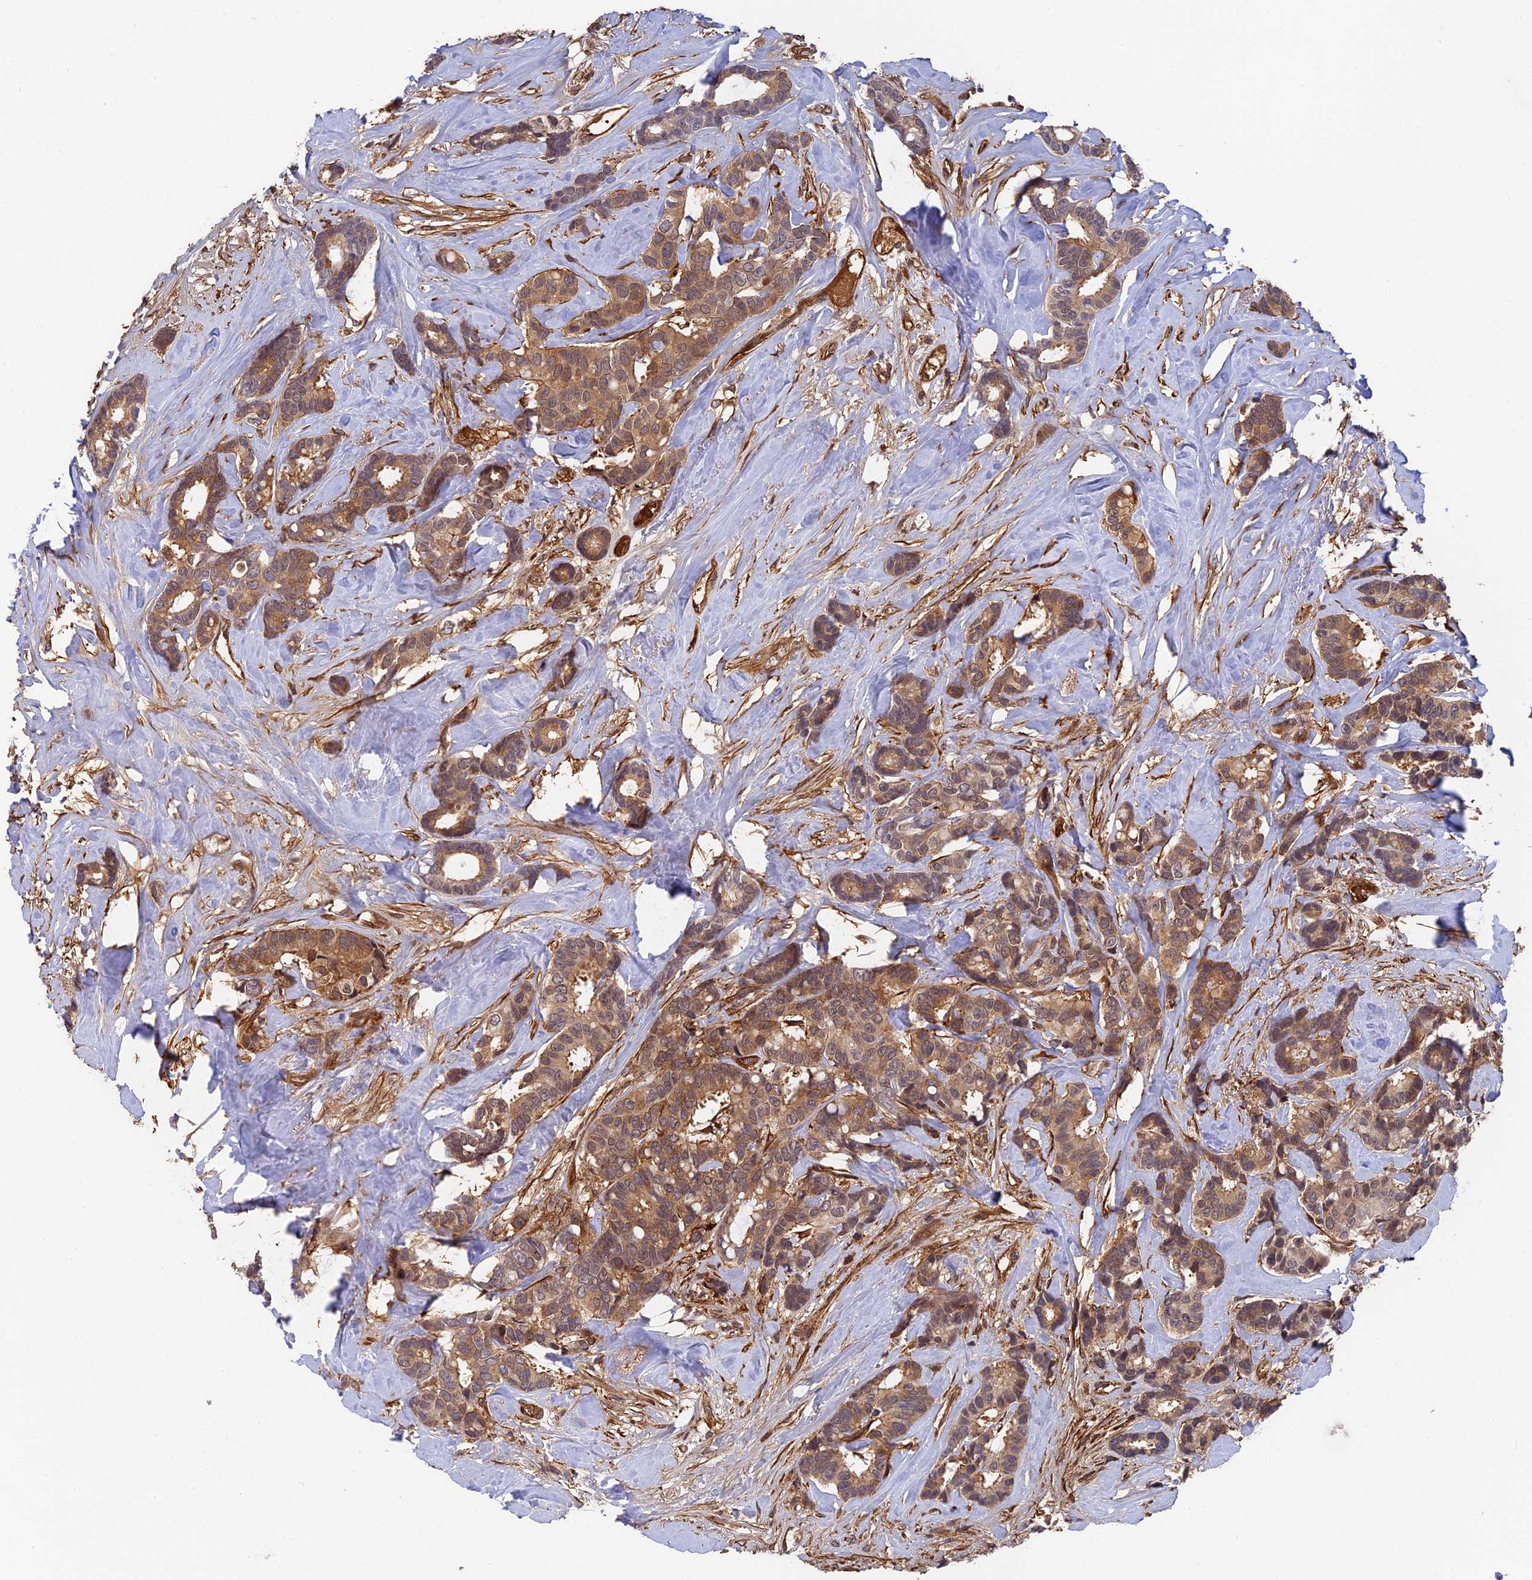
{"staining": {"intensity": "moderate", "quantity": ">75%", "location": "cytoplasmic/membranous"}, "tissue": "breast cancer", "cell_type": "Tumor cells", "image_type": "cancer", "snomed": [{"axis": "morphology", "description": "Duct carcinoma"}, {"axis": "topography", "description": "Breast"}], "caption": "The photomicrograph exhibits immunohistochemical staining of breast invasive ductal carcinoma. There is moderate cytoplasmic/membranous expression is appreciated in about >75% of tumor cells.", "gene": "OSBPL1A", "patient": {"sex": "female", "age": 87}}